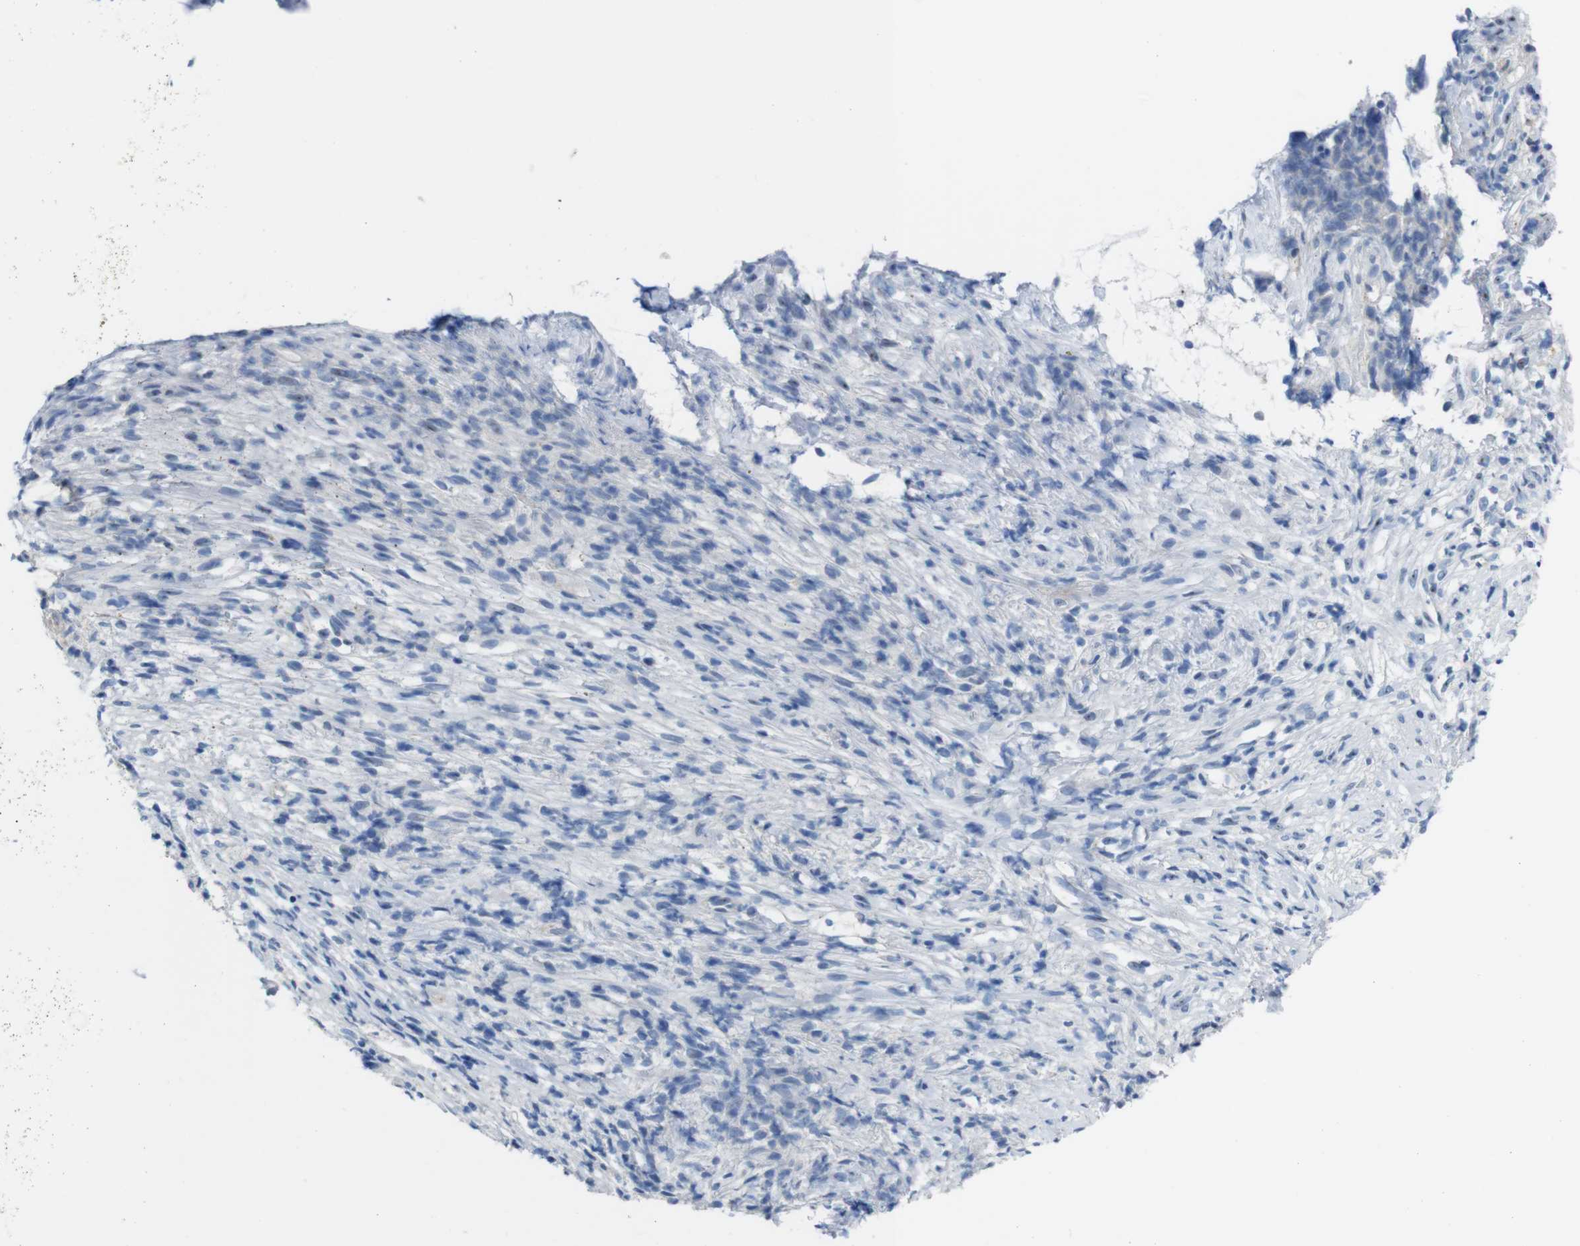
{"staining": {"intensity": "negative", "quantity": "none", "location": "none"}, "tissue": "ovarian cancer", "cell_type": "Tumor cells", "image_type": "cancer", "snomed": [{"axis": "morphology", "description": "Carcinoma, endometroid"}, {"axis": "topography", "description": "Ovary"}], "caption": "IHC micrograph of neoplastic tissue: ovarian cancer stained with DAB exhibits no significant protein positivity in tumor cells.", "gene": "C1orf210", "patient": {"sex": "female", "age": 42}}